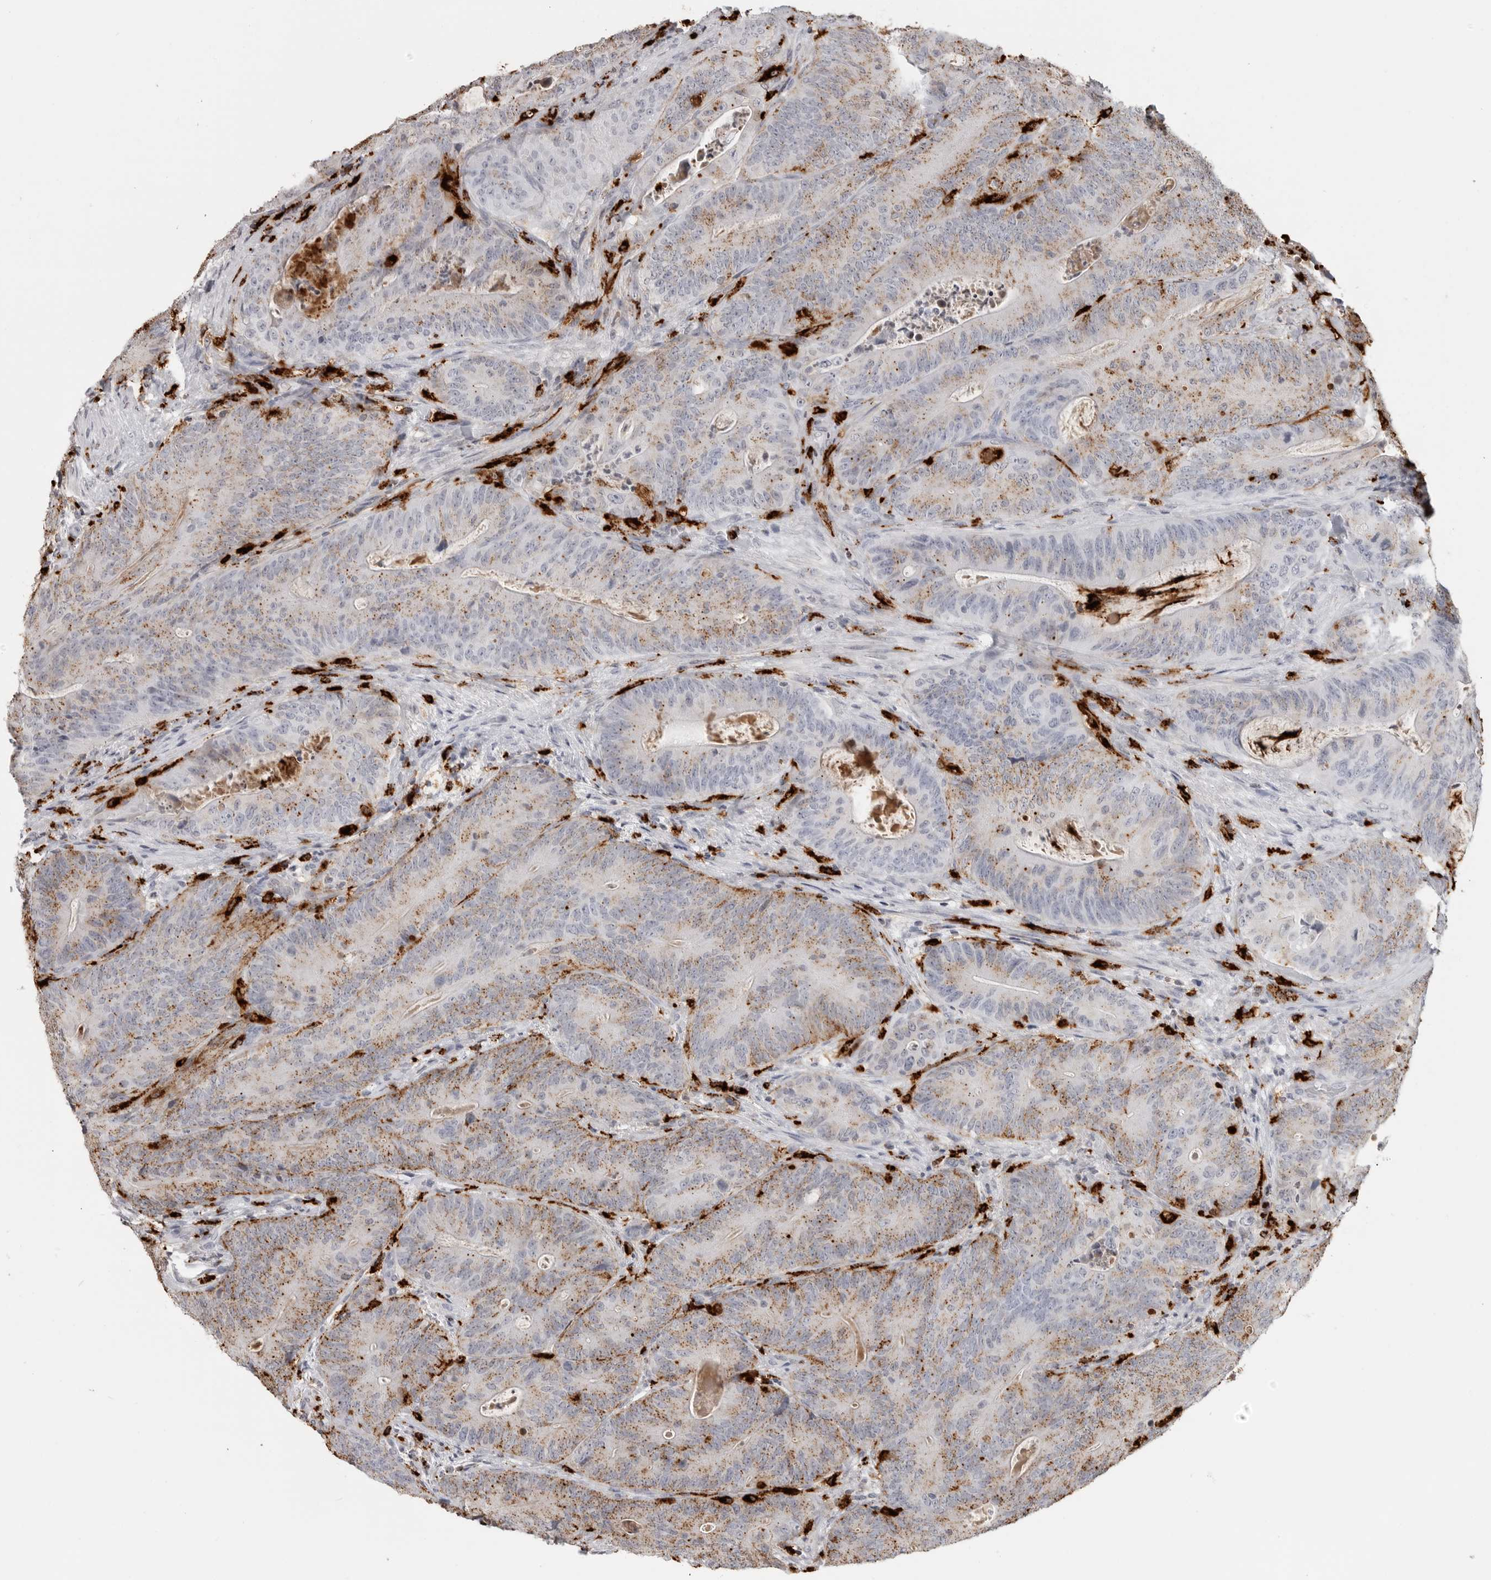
{"staining": {"intensity": "moderate", "quantity": "25%-75%", "location": "cytoplasmic/membranous"}, "tissue": "colorectal cancer", "cell_type": "Tumor cells", "image_type": "cancer", "snomed": [{"axis": "morphology", "description": "Normal tissue, NOS"}, {"axis": "topography", "description": "Colon"}], "caption": "Moderate cytoplasmic/membranous protein positivity is identified in approximately 25%-75% of tumor cells in colorectal cancer.", "gene": "IFI30", "patient": {"sex": "female", "age": 82}}